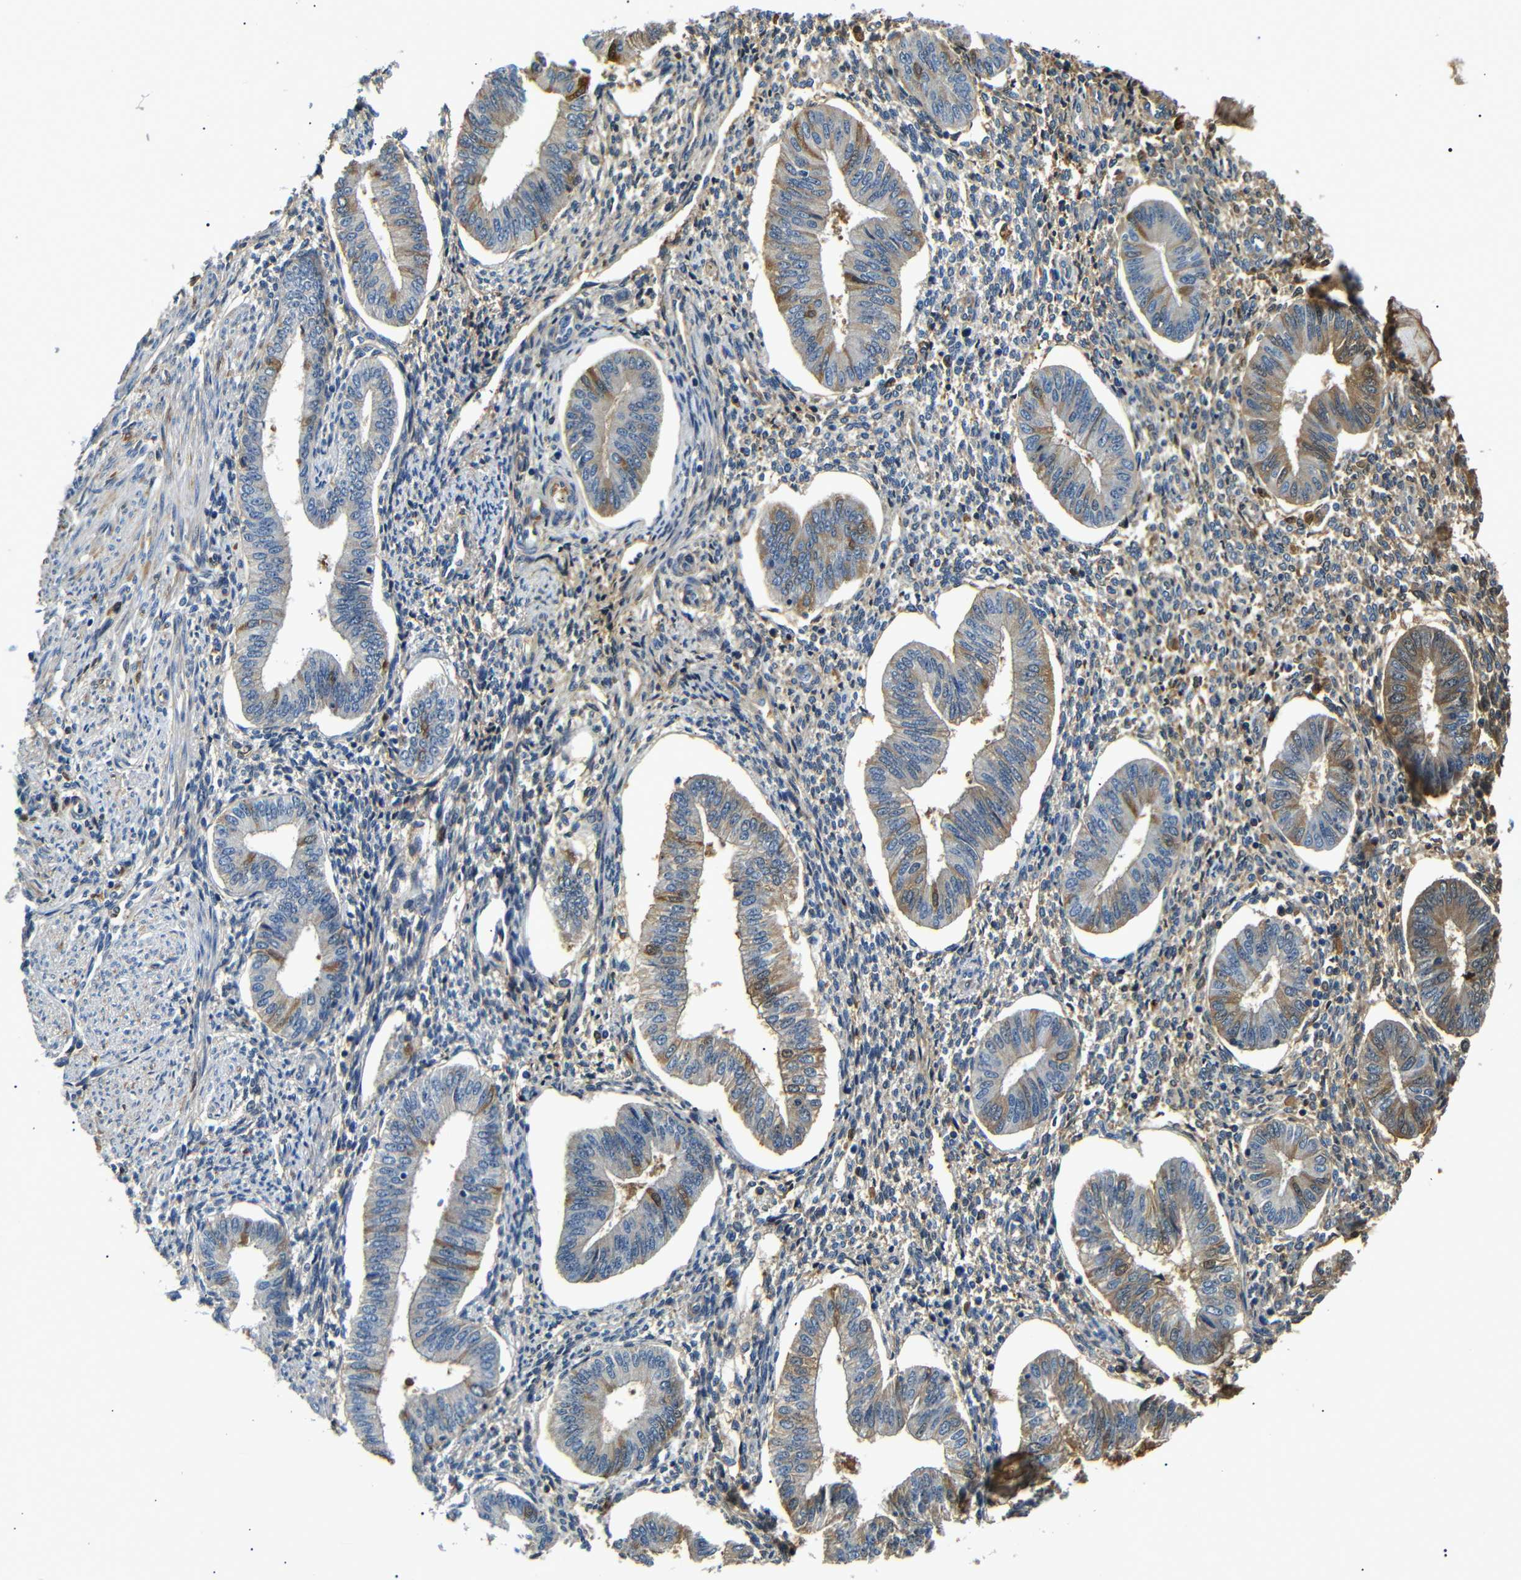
{"staining": {"intensity": "weak", "quantity": "<25%", "location": "cytoplasmic/membranous"}, "tissue": "endometrium", "cell_type": "Cells in endometrial stroma", "image_type": "normal", "snomed": [{"axis": "morphology", "description": "Normal tissue, NOS"}, {"axis": "topography", "description": "Endometrium"}], "caption": "Cells in endometrial stroma show no significant expression in benign endometrium. (Immunohistochemistry, brightfield microscopy, high magnification).", "gene": "LHCGR", "patient": {"sex": "female", "age": 50}}